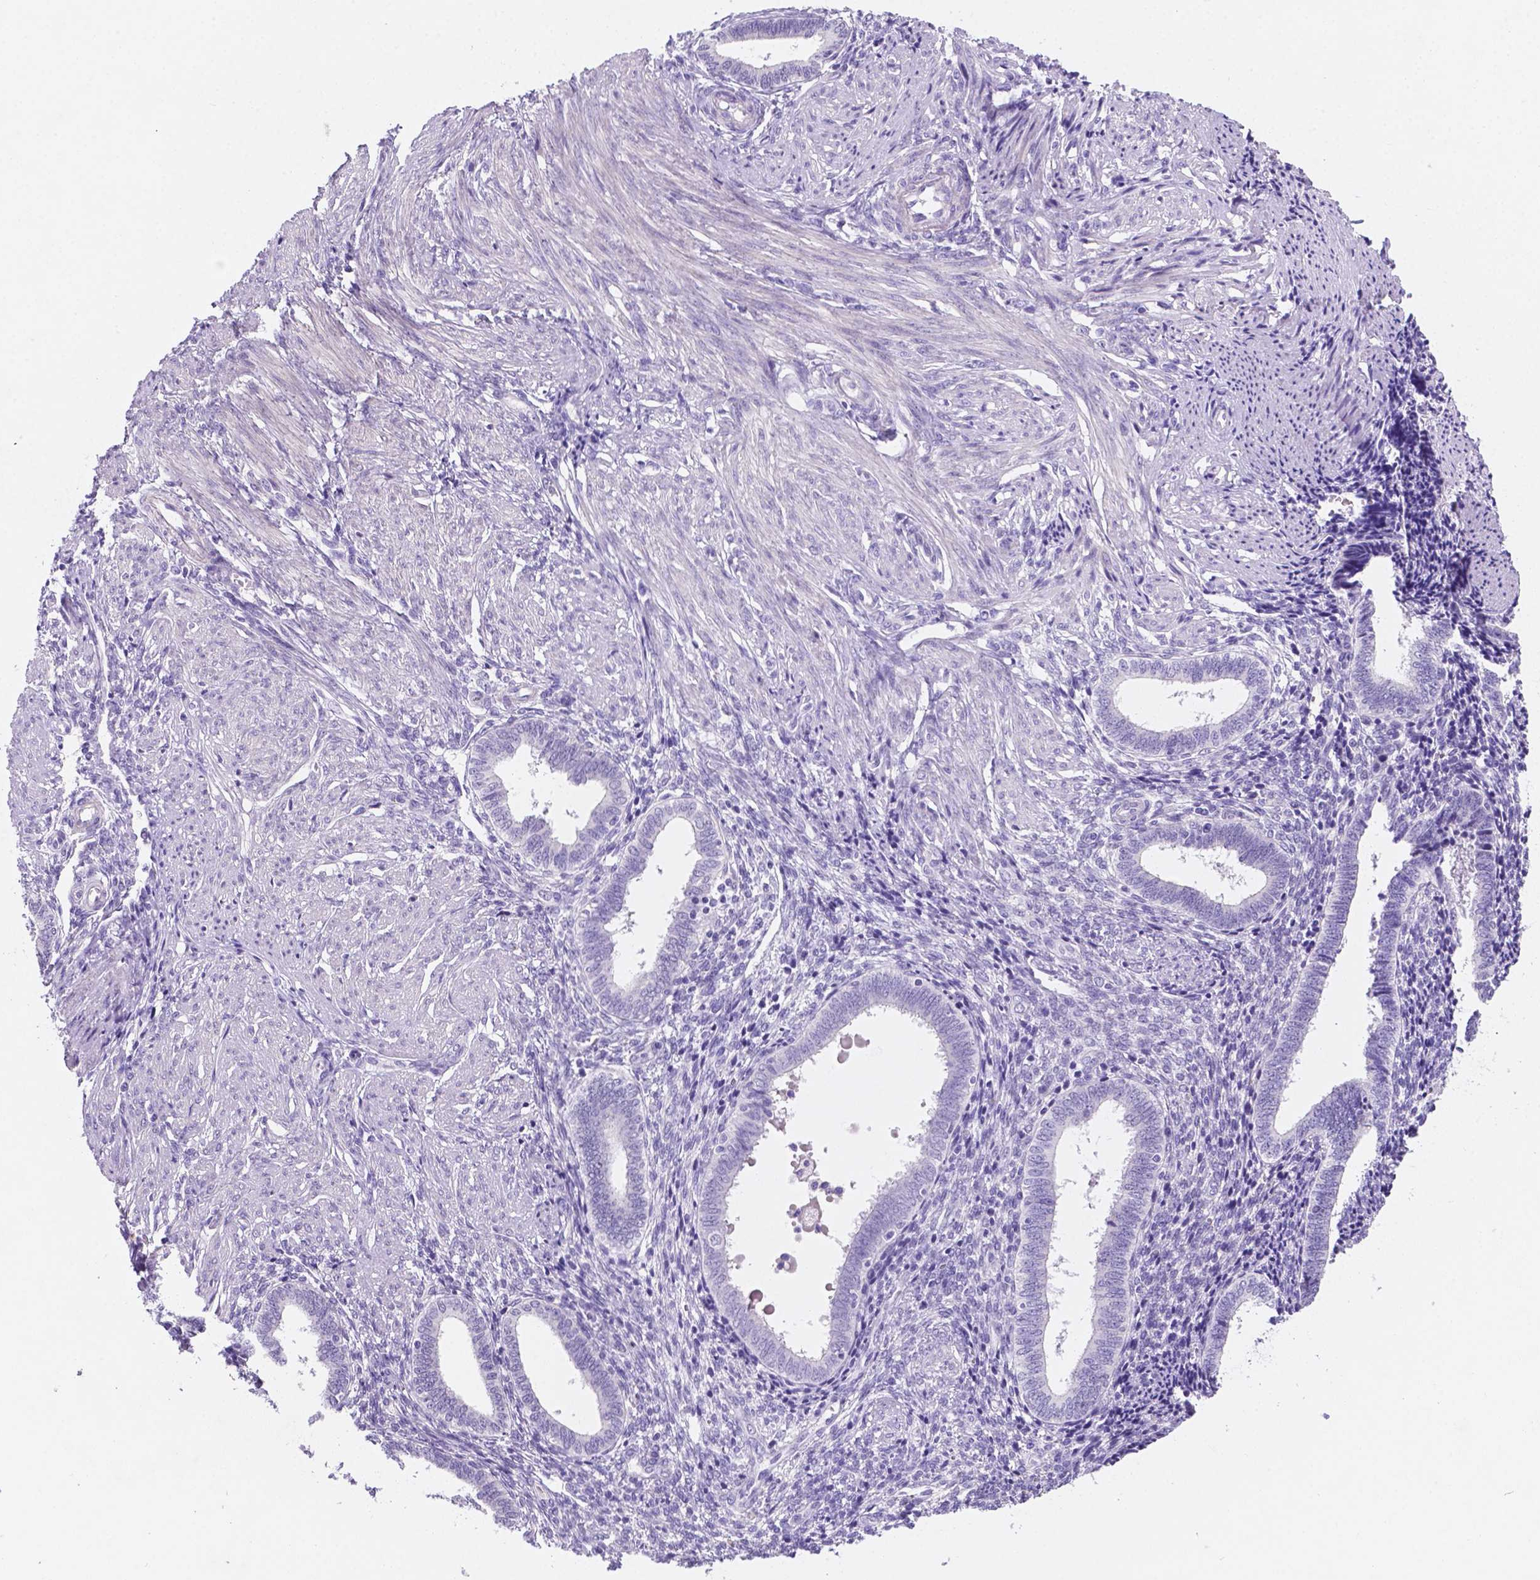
{"staining": {"intensity": "negative", "quantity": "none", "location": "none"}, "tissue": "endometrium", "cell_type": "Cells in endometrial stroma", "image_type": "normal", "snomed": [{"axis": "morphology", "description": "Normal tissue, NOS"}, {"axis": "topography", "description": "Endometrium"}], "caption": "A photomicrograph of endometrium stained for a protein demonstrates no brown staining in cells in endometrial stroma. (Stains: DAB immunohistochemistry (IHC) with hematoxylin counter stain, Microscopy: brightfield microscopy at high magnification).", "gene": "EBLN2", "patient": {"sex": "female", "age": 42}}